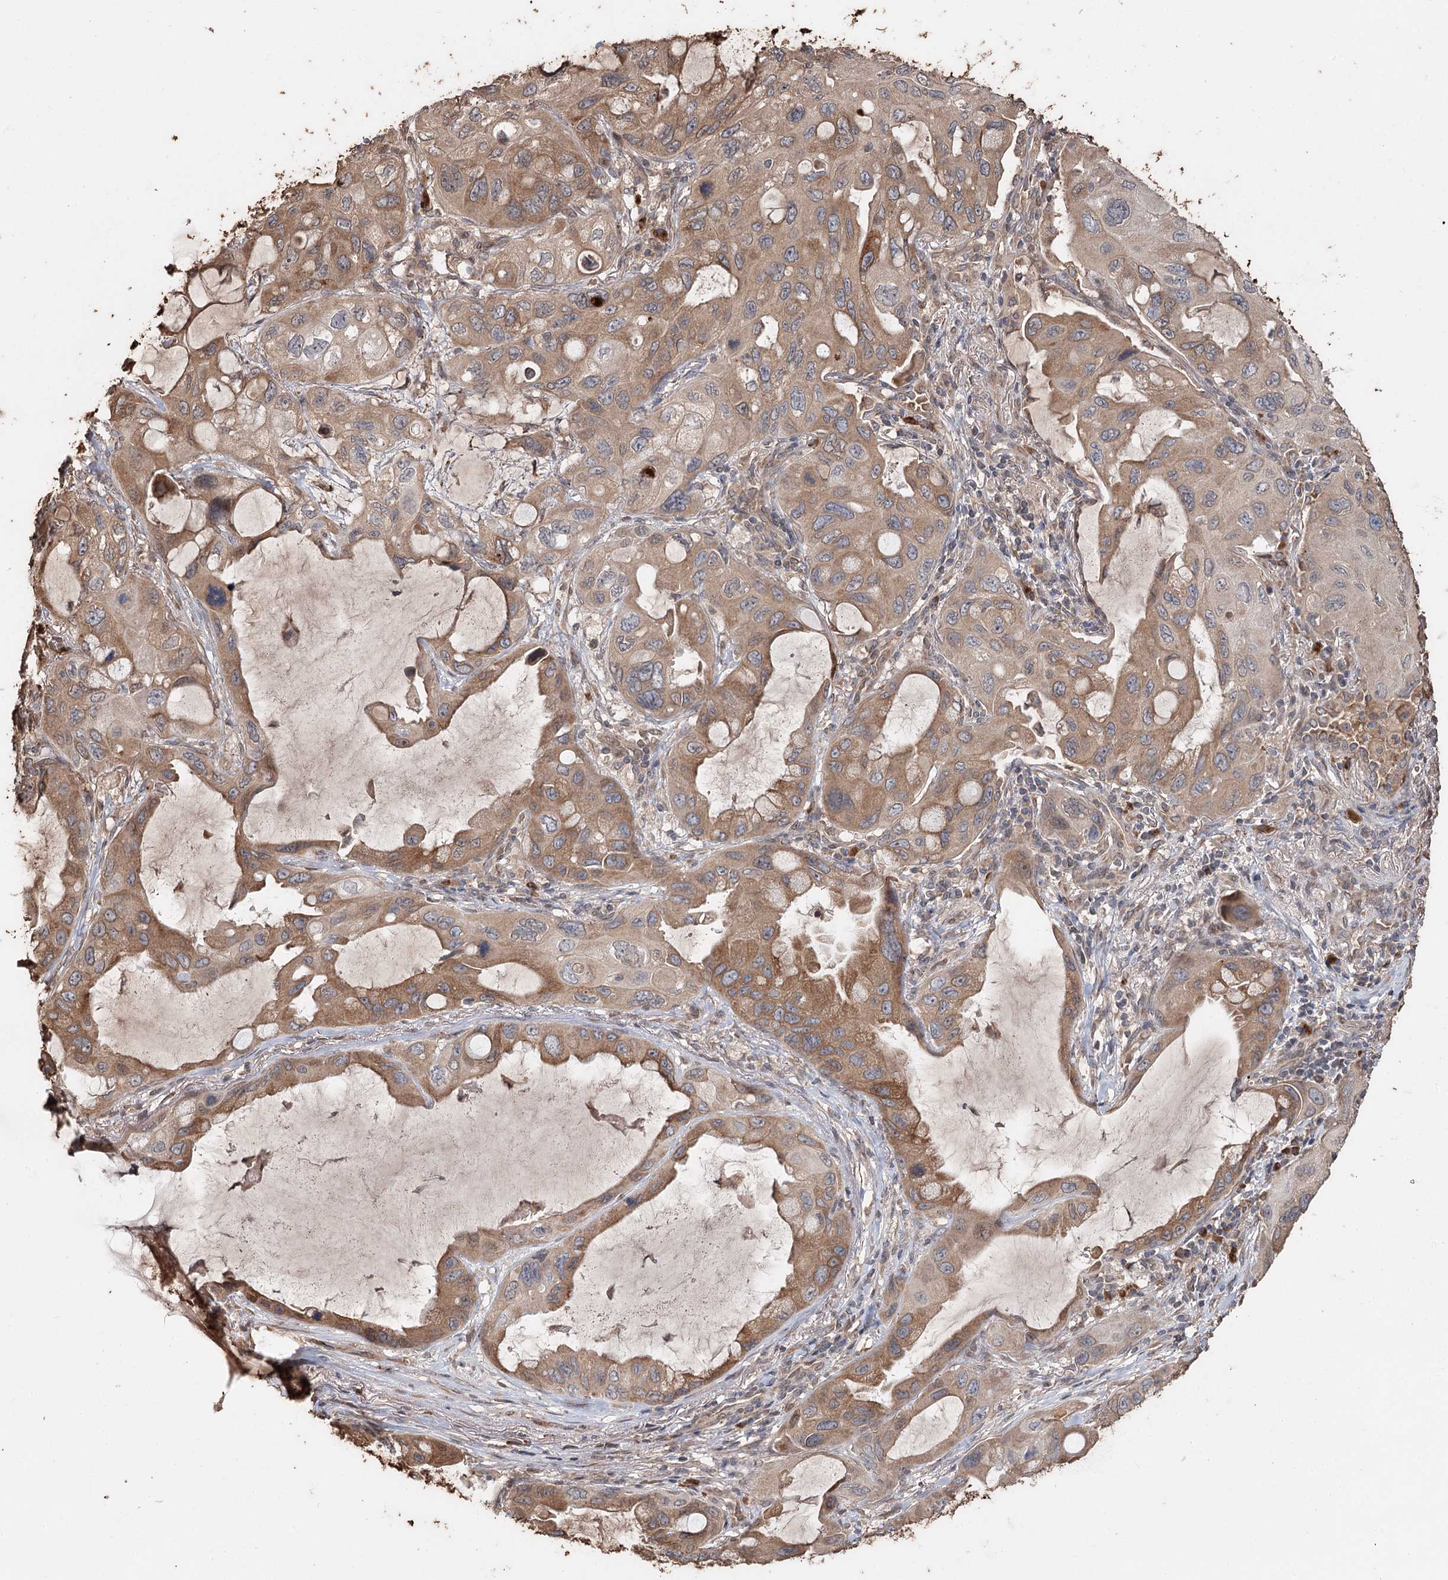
{"staining": {"intensity": "moderate", "quantity": ">75%", "location": "cytoplasmic/membranous"}, "tissue": "lung cancer", "cell_type": "Tumor cells", "image_type": "cancer", "snomed": [{"axis": "morphology", "description": "Squamous cell carcinoma, NOS"}, {"axis": "topography", "description": "Lung"}], "caption": "Squamous cell carcinoma (lung) stained with a protein marker displays moderate staining in tumor cells.", "gene": "SYVN1", "patient": {"sex": "female", "age": 73}}